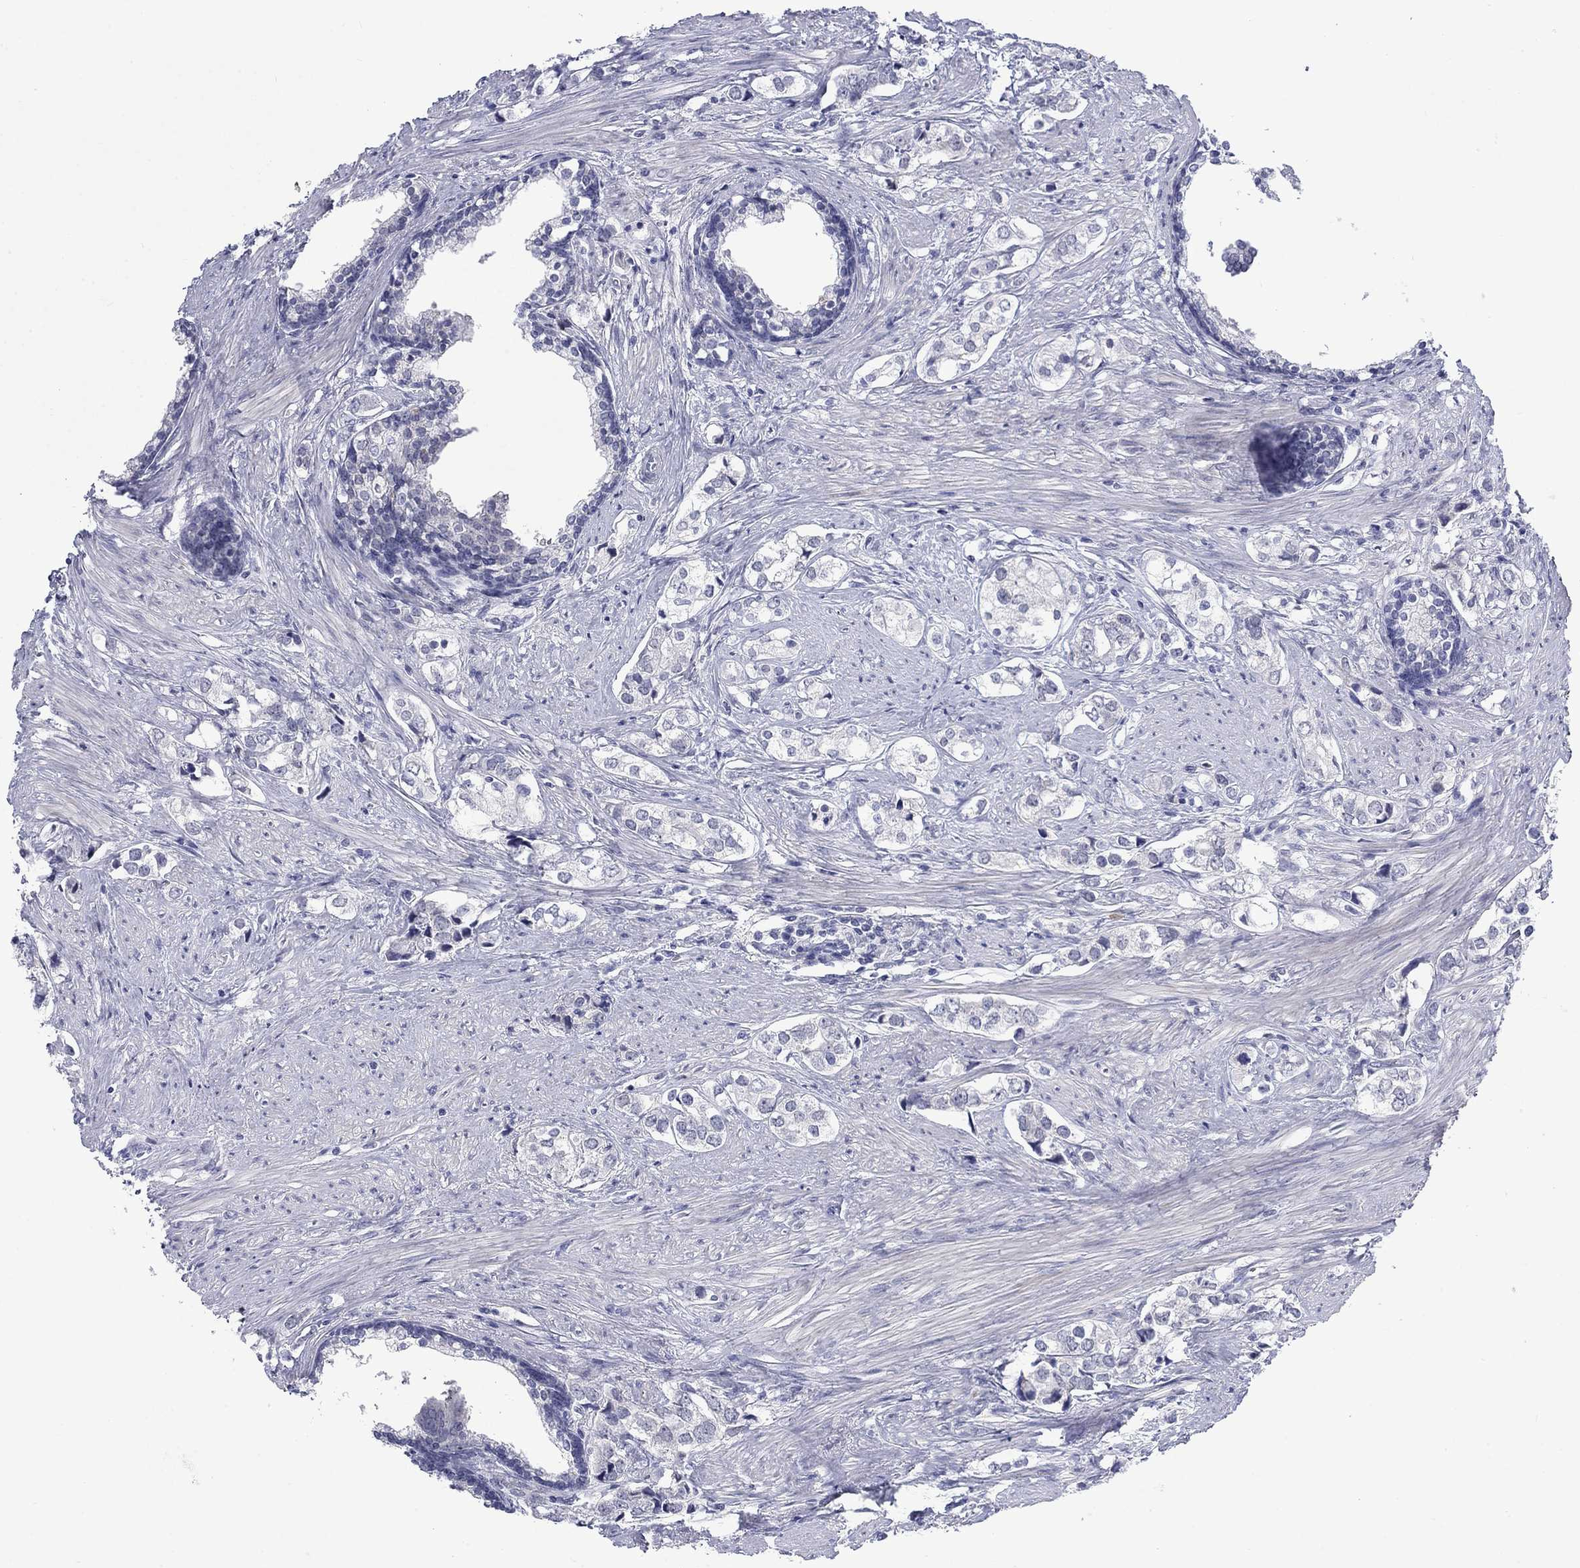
{"staining": {"intensity": "negative", "quantity": "none", "location": "none"}, "tissue": "prostate cancer", "cell_type": "Tumor cells", "image_type": "cancer", "snomed": [{"axis": "morphology", "description": "Adenocarcinoma, NOS"}, {"axis": "topography", "description": "Prostate and seminal vesicle, NOS"}], "caption": "High power microscopy micrograph of an immunohistochemistry photomicrograph of prostate cancer, revealing no significant expression in tumor cells. The staining is performed using DAB brown chromogen with nuclei counter-stained in using hematoxylin.", "gene": "NSMF", "patient": {"sex": "male", "age": 63}}